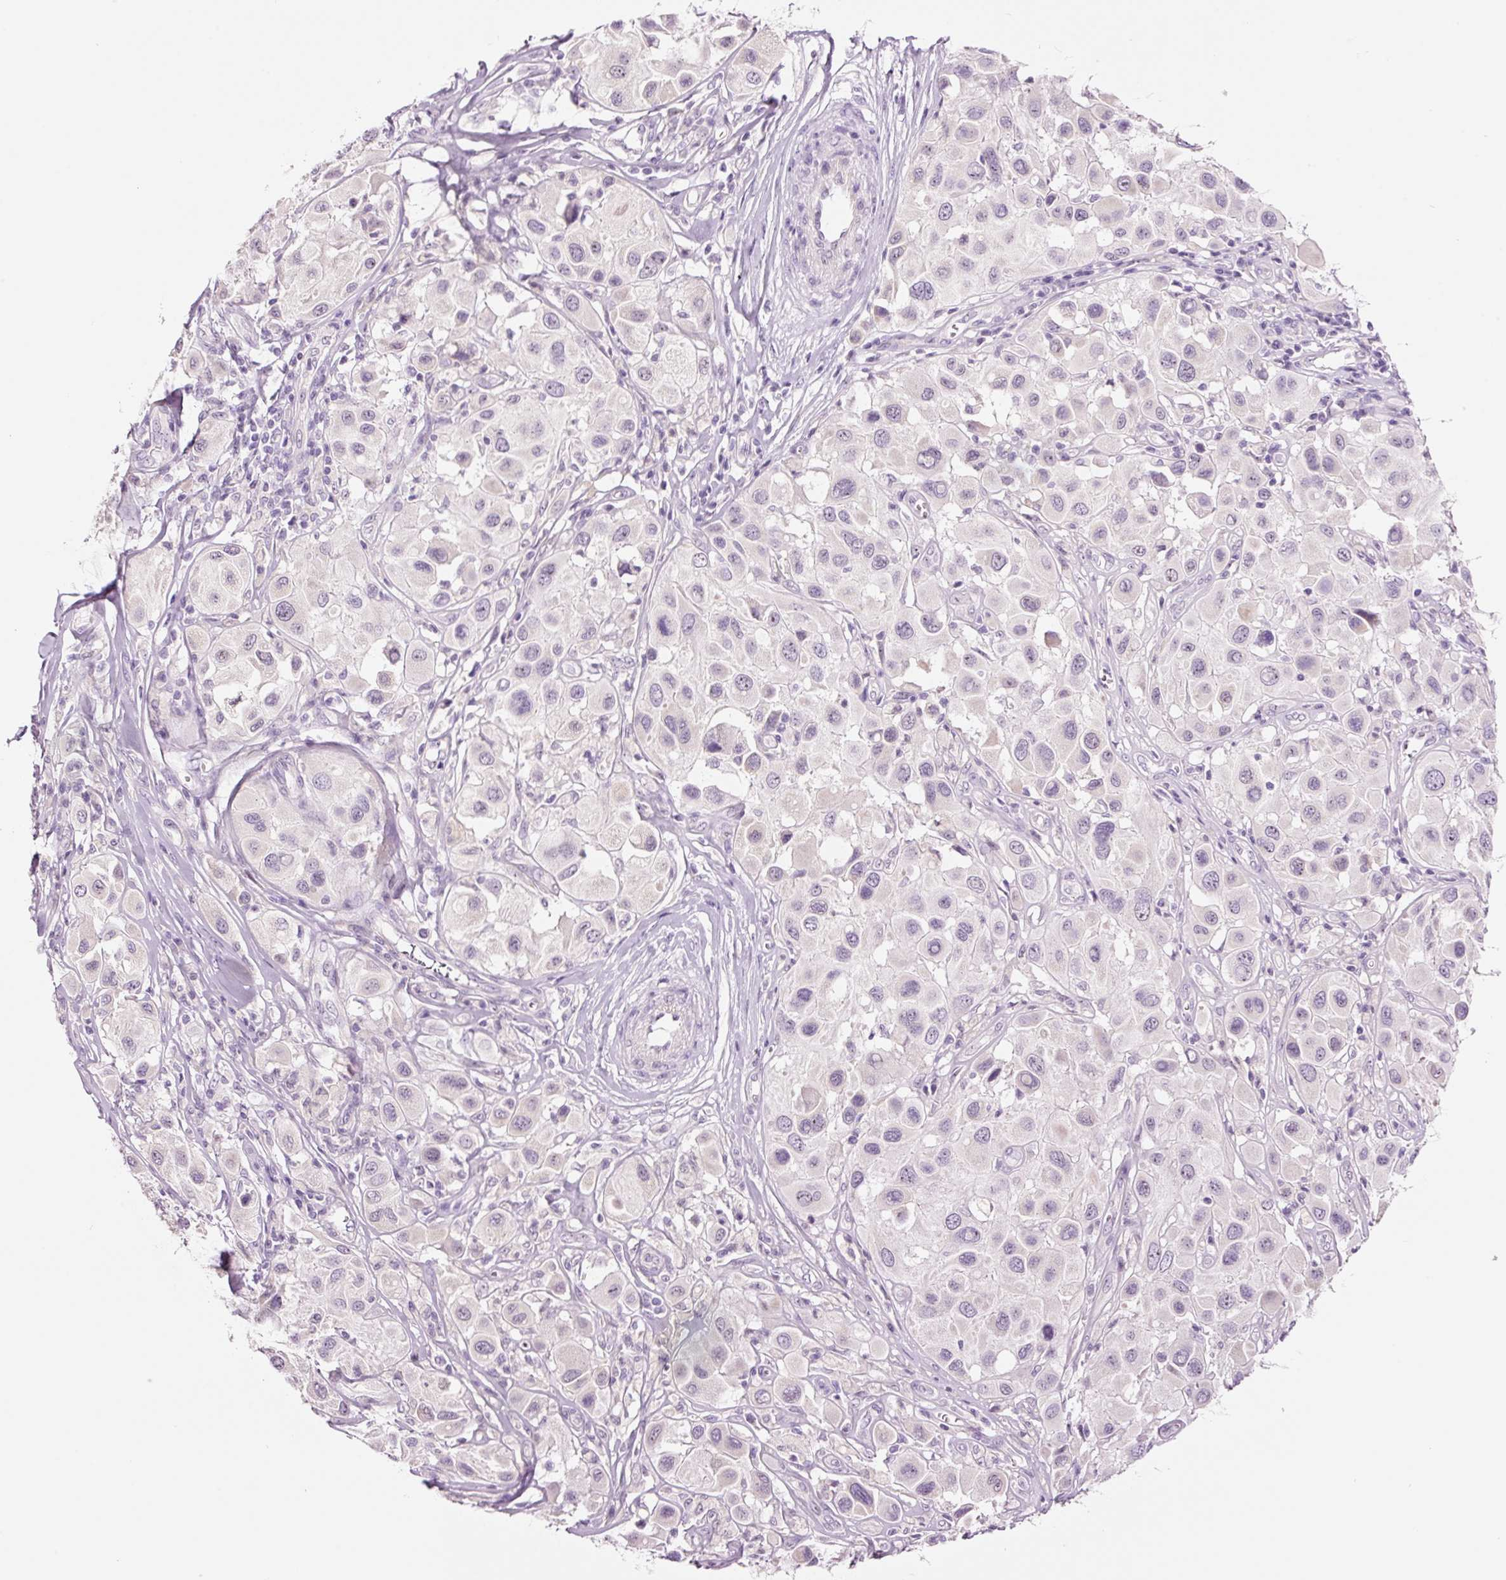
{"staining": {"intensity": "negative", "quantity": "none", "location": "none"}, "tissue": "melanoma", "cell_type": "Tumor cells", "image_type": "cancer", "snomed": [{"axis": "morphology", "description": "Malignant melanoma, Metastatic site"}, {"axis": "topography", "description": "Skin"}], "caption": "Tumor cells are negative for brown protein staining in melanoma.", "gene": "GCG", "patient": {"sex": "male", "age": 41}}